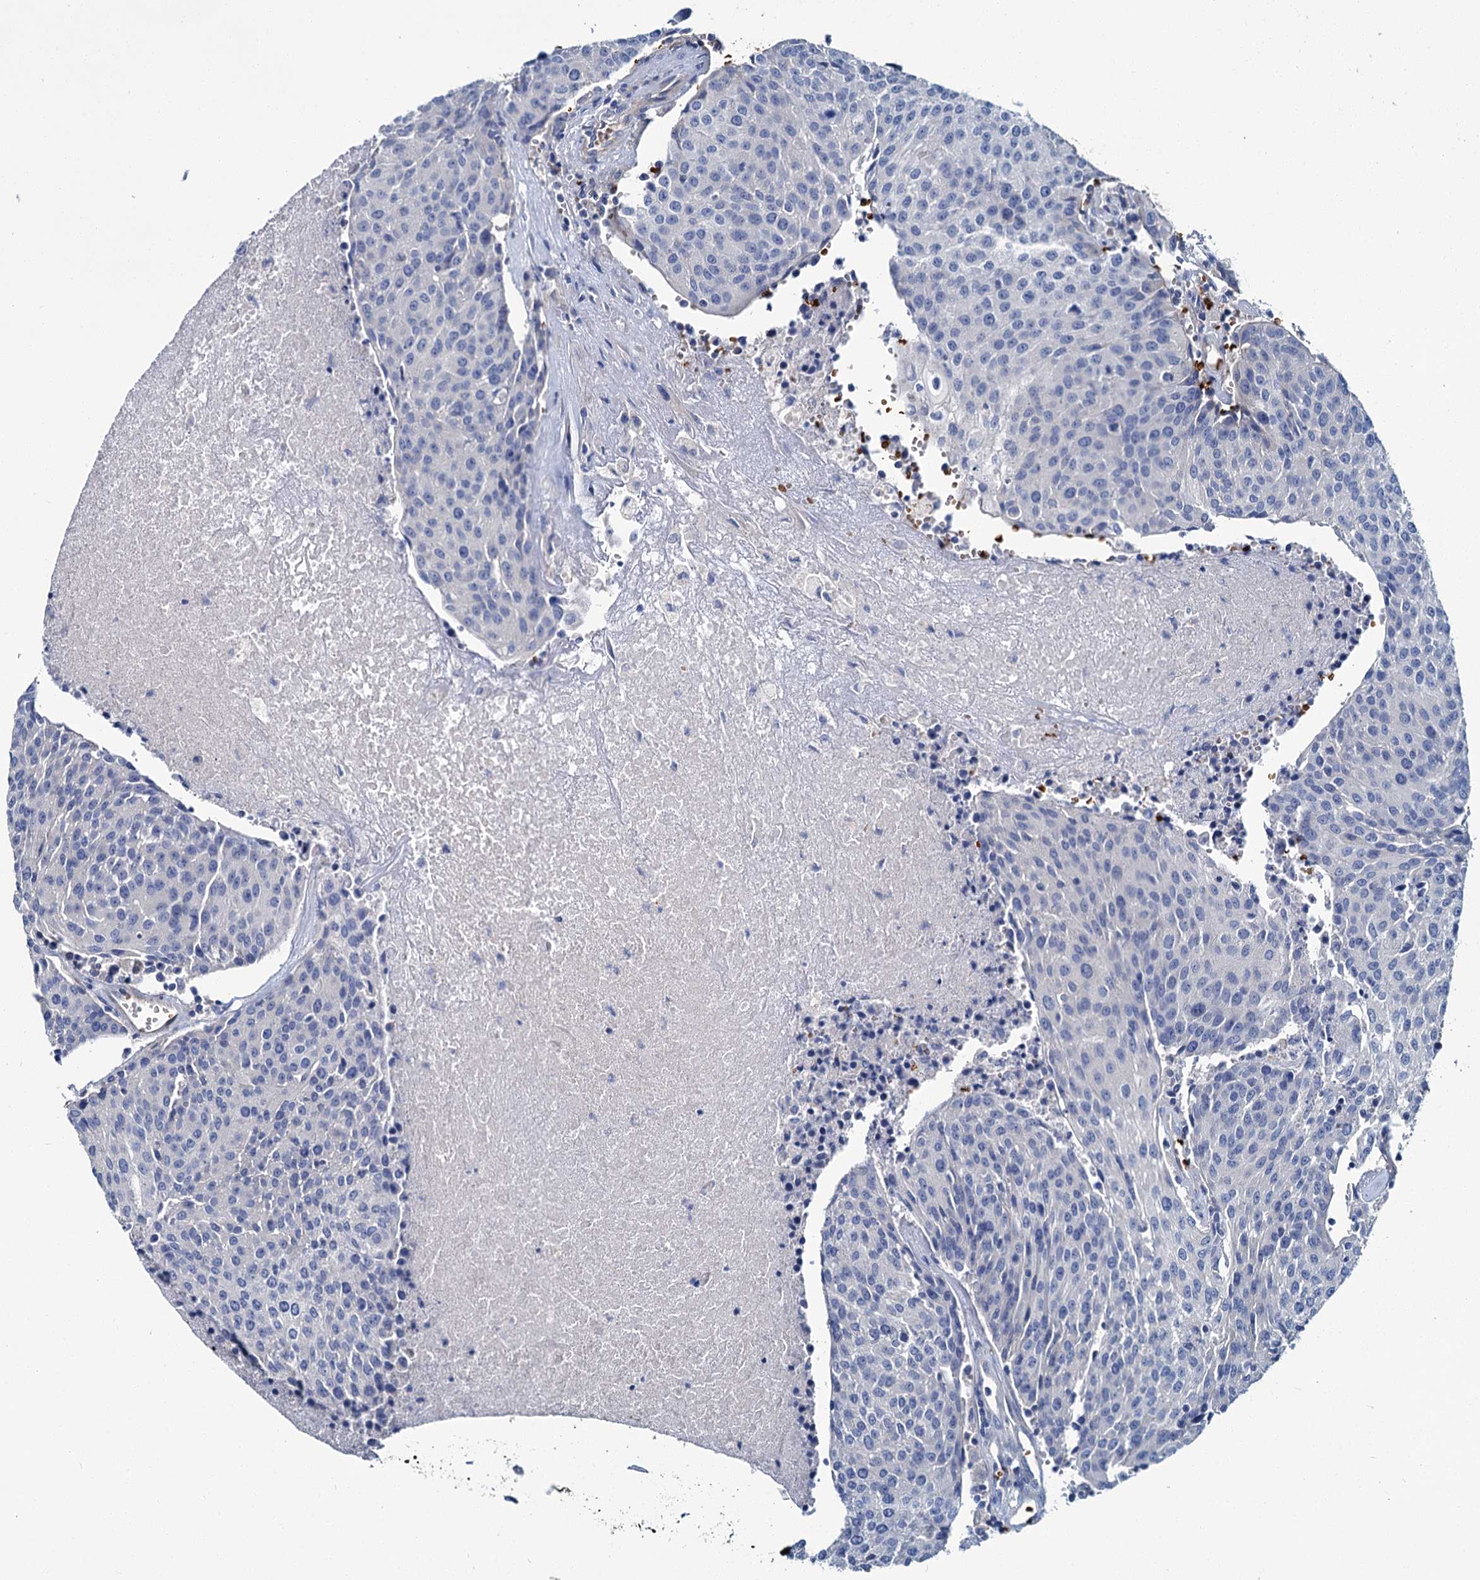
{"staining": {"intensity": "negative", "quantity": "none", "location": "none"}, "tissue": "urothelial cancer", "cell_type": "Tumor cells", "image_type": "cancer", "snomed": [{"axis": "morphology", "description": "Urothelial carcinoma, High grade"}, {"axis": "topography", "description": "Urinary bladder"}], "caption": "A photomicrograph of urothelial cancer stained for a protein shows no brown staining in tumor cells. The staining was performed using DAB (3,3'-diaminobenzidine) to visualize the protein expression in brown, while the nuclei were stained in blue with hematoxylin (Magnification: 20x).", "gene": "ATG2A", "patient": {"sex": "female", "age": 85}}